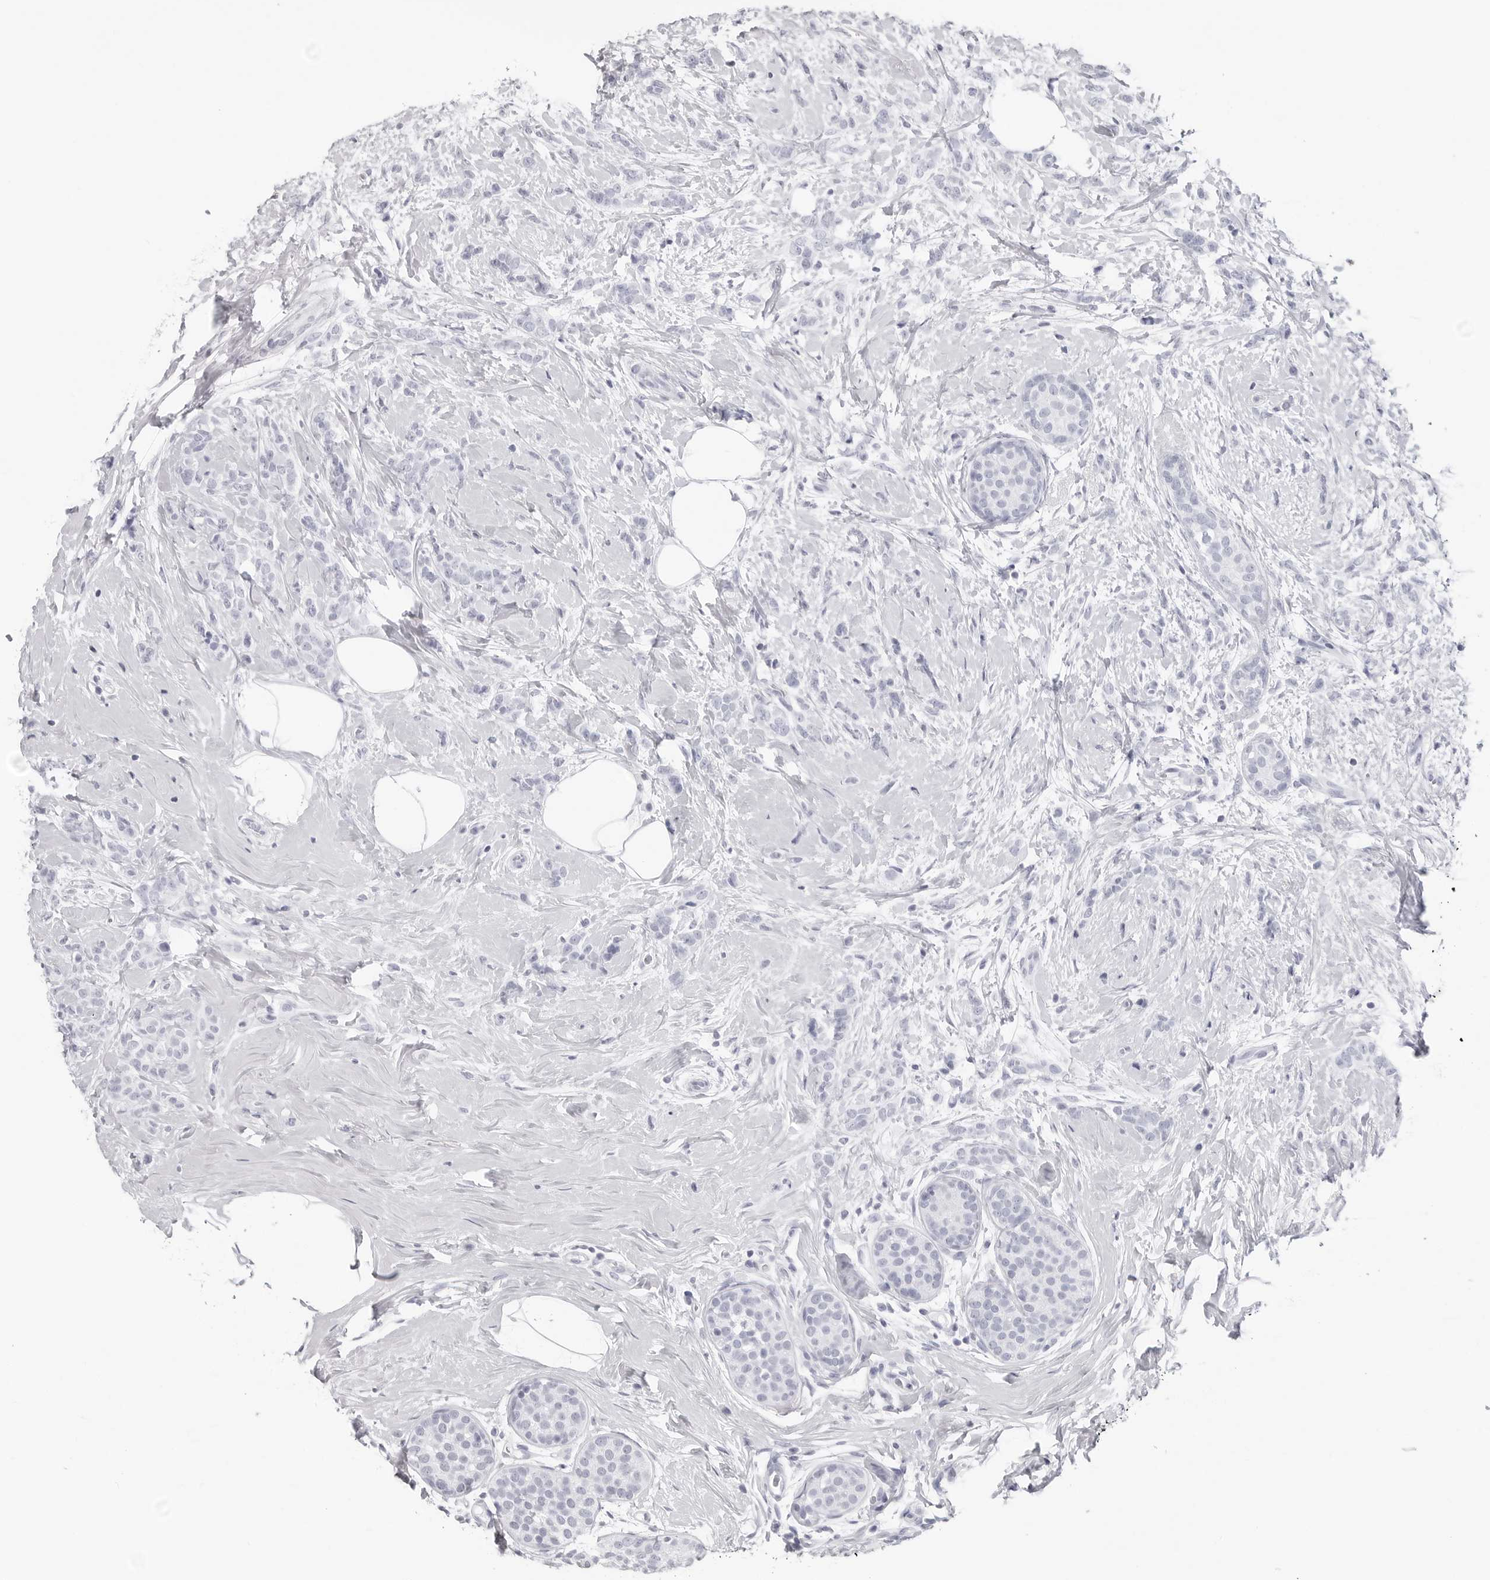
{"staining": {"intensity": "negative", "quantity": "none", "location": "none"}, "tissue": "breast cancer", "cell_type": "Tumor cells", "image_type": "cancer", "snomed": [{"axis": "morphology", "description": "Lobular carcinoma, in situ"}, {"axis": "morphology", "description": "Lobular carcinoma"}, {"axis": "topography", "description": "Breast"}], "caption": "The micrograph displays no staining of tumor cells in lobular carcinoma in situ (breast).", "gene": "CST2", "patient": {"sex": "female", "age": 41}}